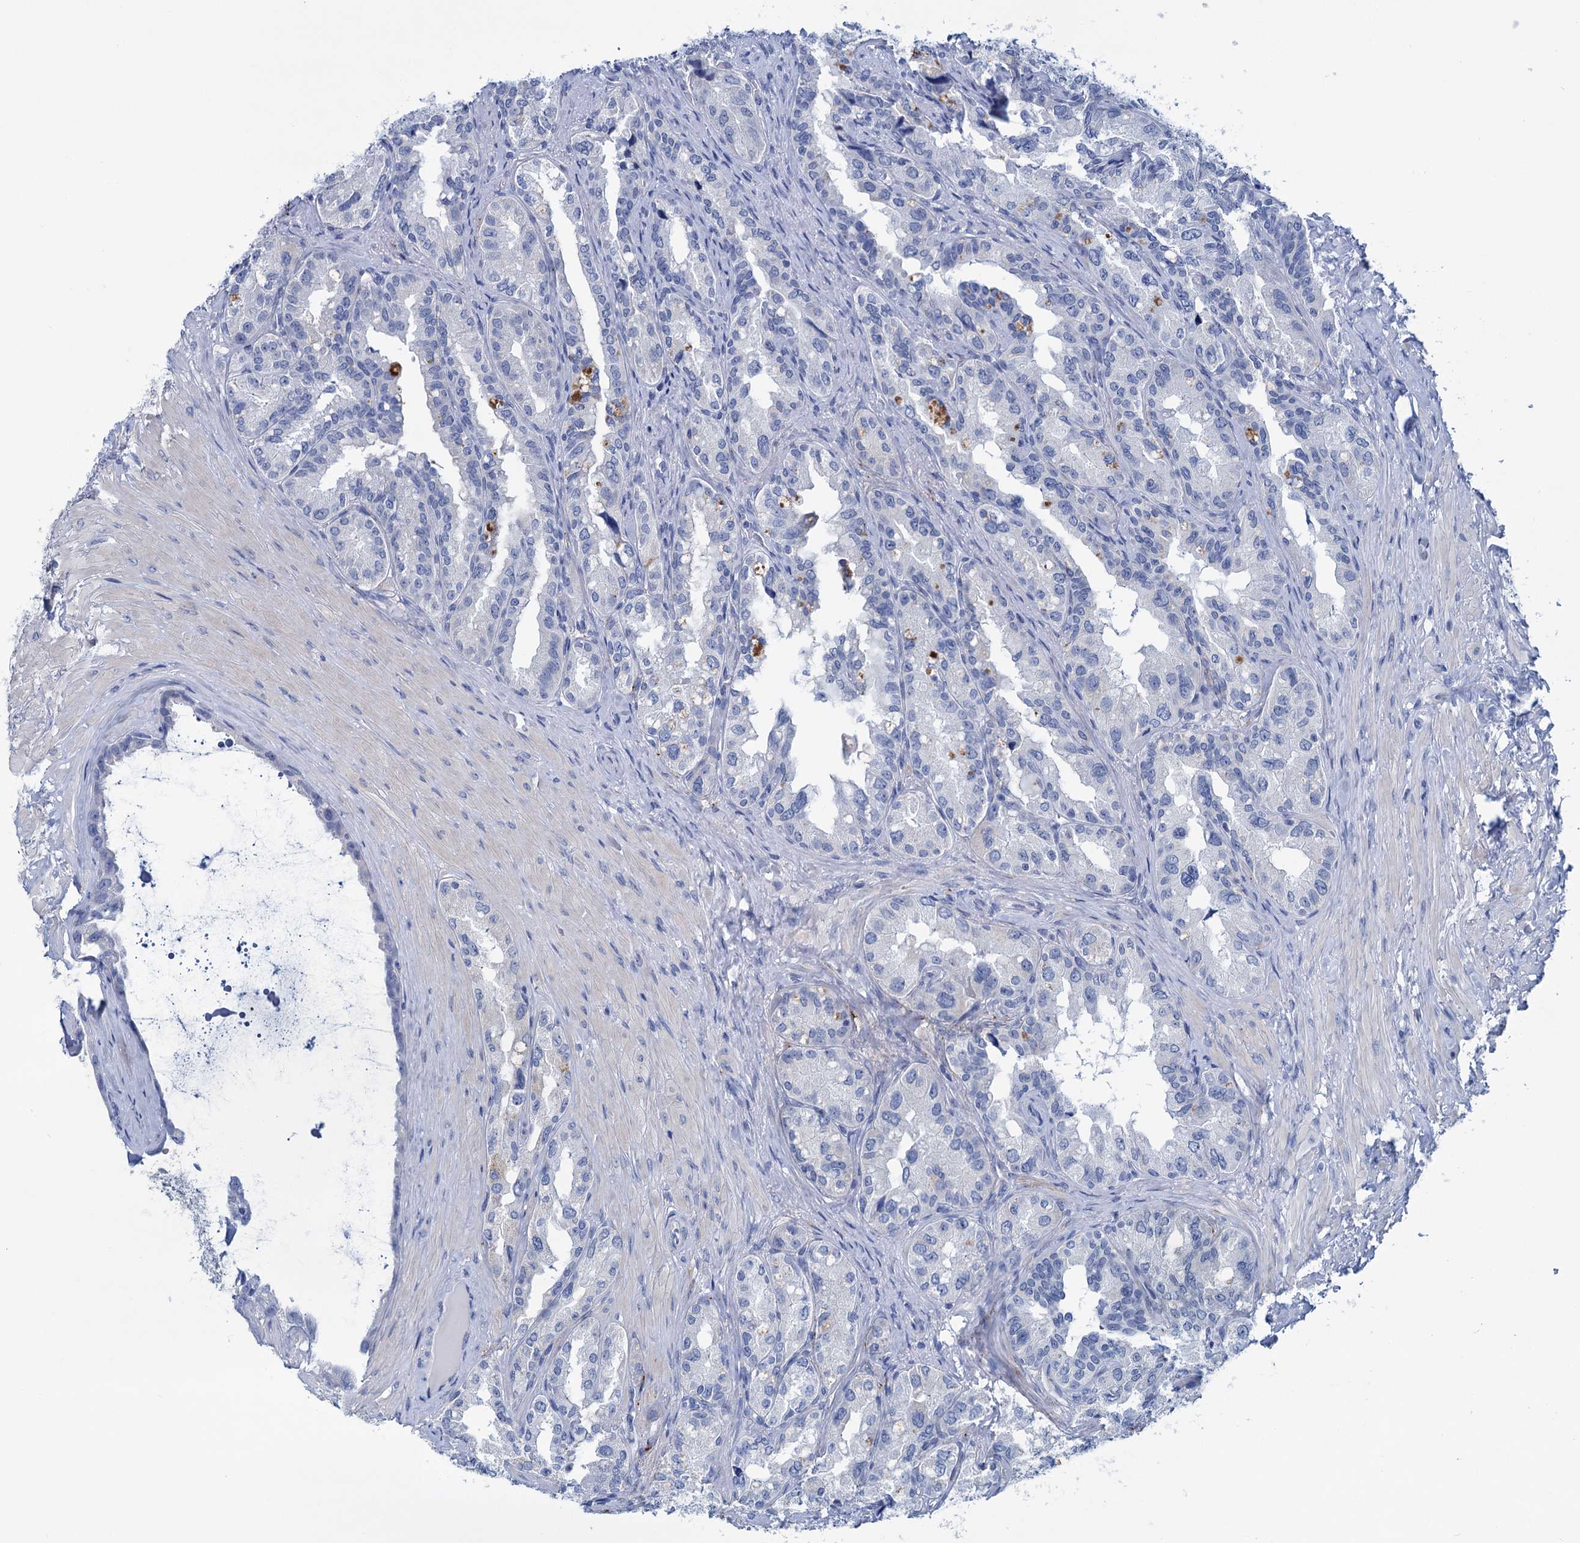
{"staining": {"intensity": "negative", "quantity": "none", "location": "none"}, "tissue": "seminal vesicle", "cell_type": "Glandular cells", "image_type": "normal", "snomed": [{"axis": "morphology", "description": "Normal tissue, NOS"}, {"axis": "topography", "description": "Seminal veicle"}, {"axis": "topography", "description": "Peripheral nerve tissue"}], "caption": "Immunohistochemistry (IHC) photomicrograph of normal seminal vesicle: human seminal vesicle stained with DAB reveals no significant protein expression in glandular cells.", "gene": "MYOZ3", "patient": {"sex": "male", "age": 67}}